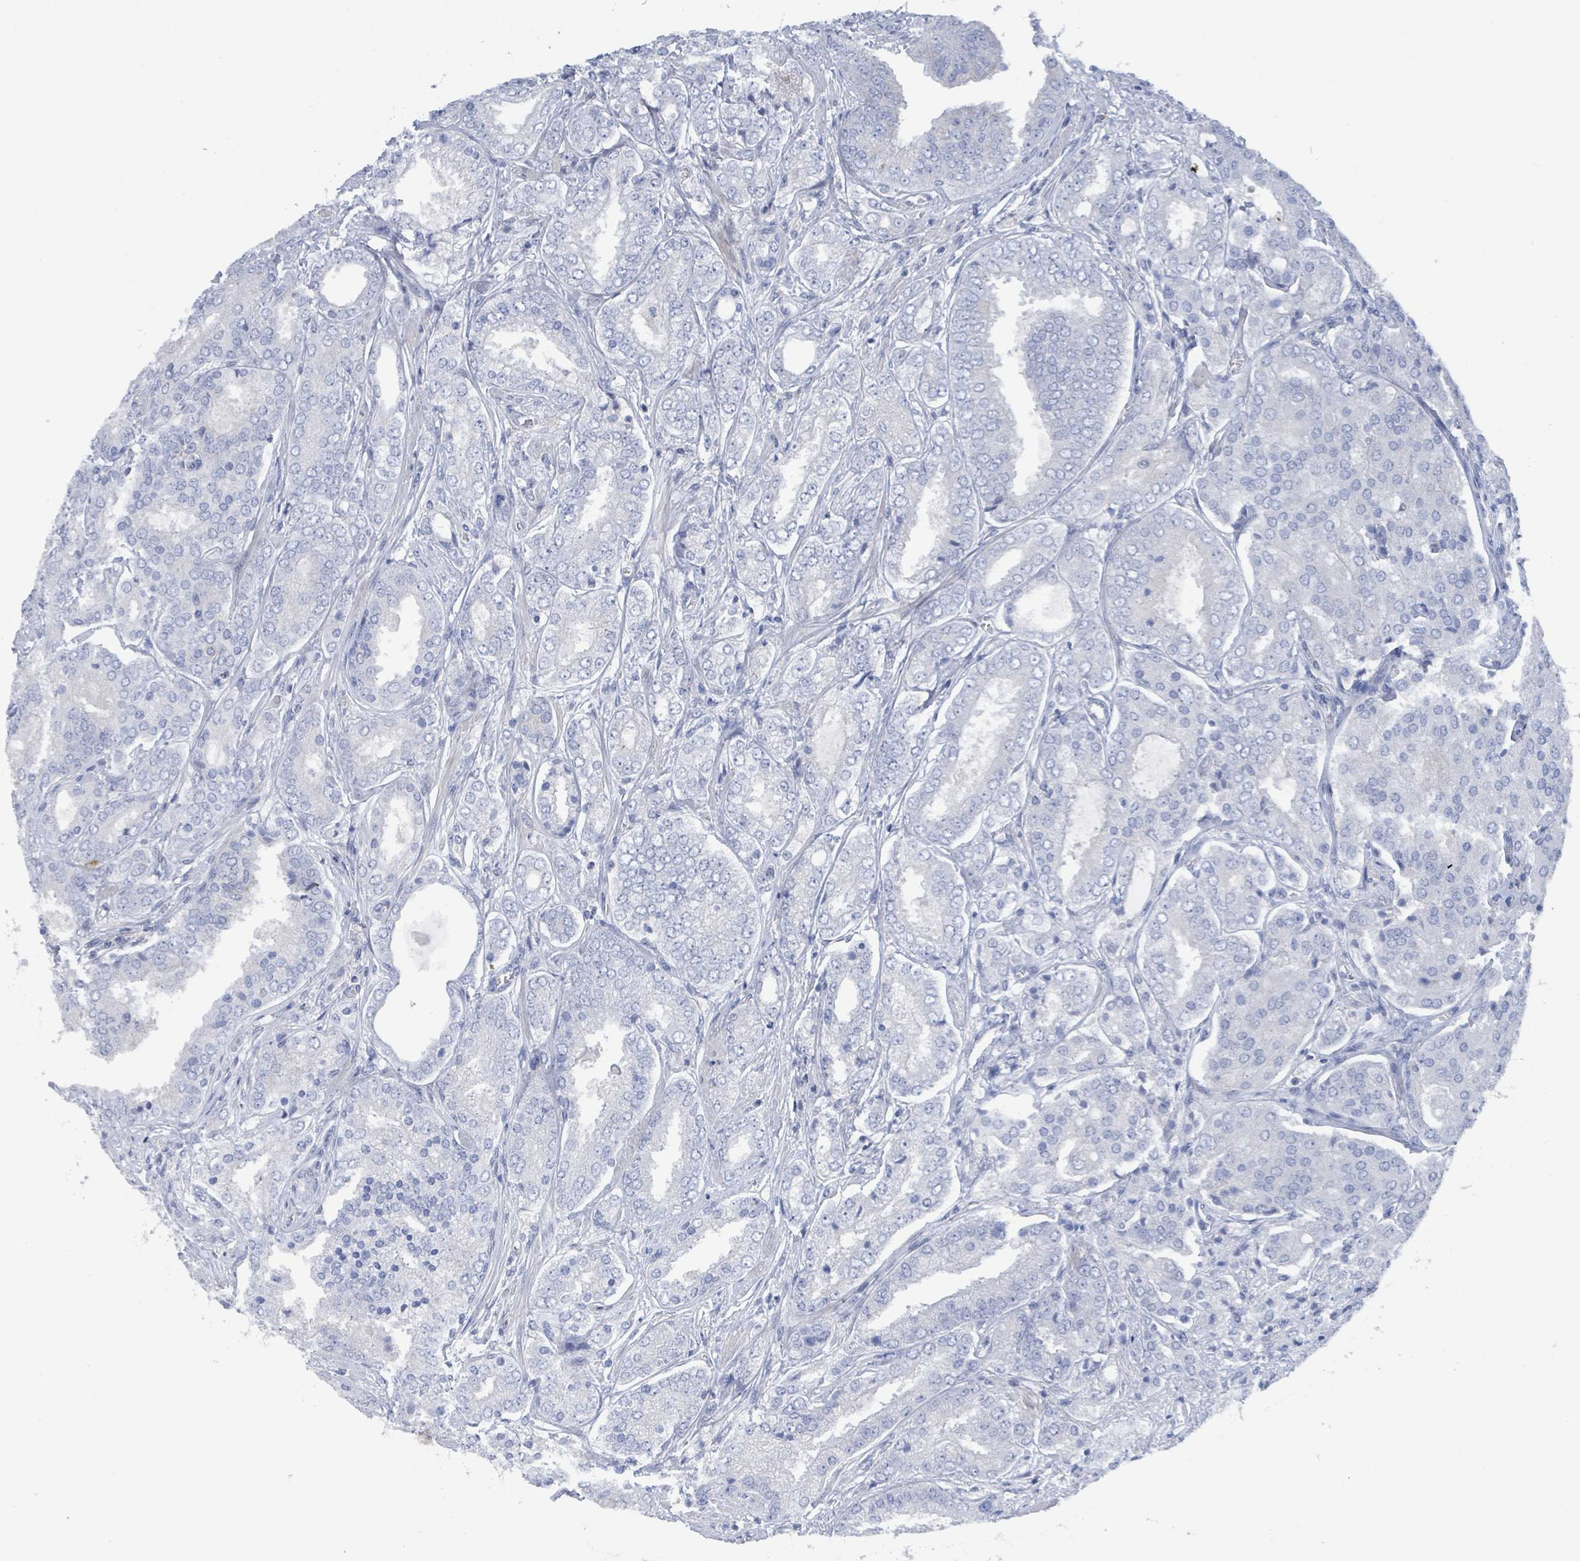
{"staining": {"intensity": "negative", "quantity": "none", "location": "none"}, "tissue": "prostate cancer", "cell_type": "Tumor cells", "image_type": "cancer", "snomed": [{"axis": "morphology", "description": "Adenocarcinoma, High grade"}, {"axis": "topography", "description": "Prostate"}], "caption": "Immunohistochemistry micrograph of neoplastic tissue: adenocarcinoma (high-grade) (prostate) stained with DAB shows no significant protein positivity in tumor cells.", "gene": "DGKZ", "patient": {"sex": "male", "age": 63}}